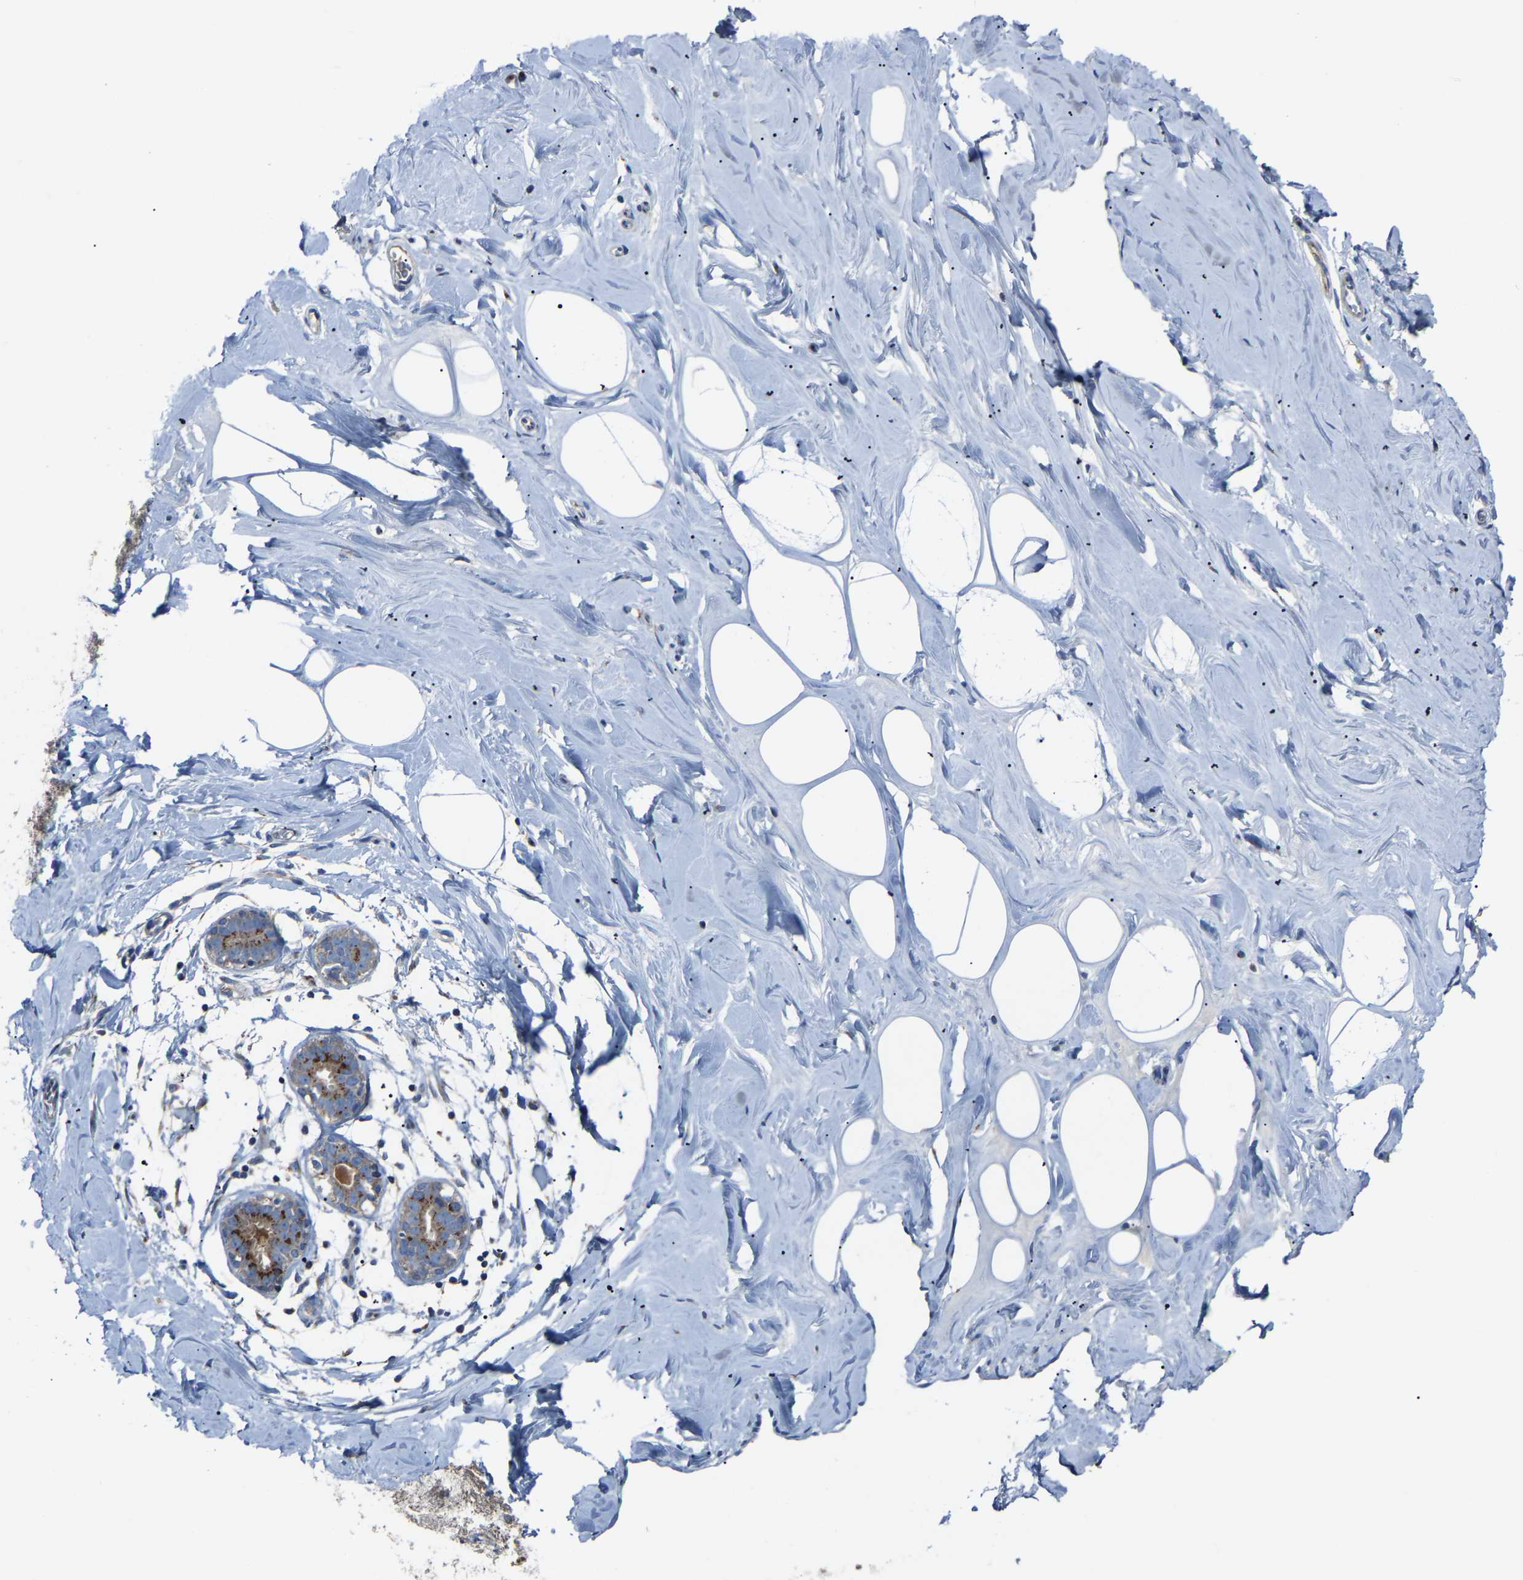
{"staining": {"intensity": "moderate", "quantity": "<25%", "location": "cytoplasmic/membranous"}, "tissue": "adipose tissue", "cell_type": "Adipocytes", "image_type": "normal", "snomed": [{"axis": "morphology", "description": "Normal tissue, NOS"}, {"axis": "morphology", "description": "Fibrosis, NOS"}, {"axis": "topography", "description": "Breast"}, {"axis": "topography", "description": "Adipose tissue"}], "caption": "Immunohistochemistry (DAB (3,3'-diaminobenzidine)) staining of benign adipose tissue exhibits moderate cytoplasmic/membranous protein positivity in about <25% of adipocytes. (Stains: DAB (3,3'-diaminobenzidine) in brown, nuclei in blue, Microscopy: brightfield microscopy at high magnification).", "gene": "CANT1", "patient": {"sex": "female", "age": 39}}